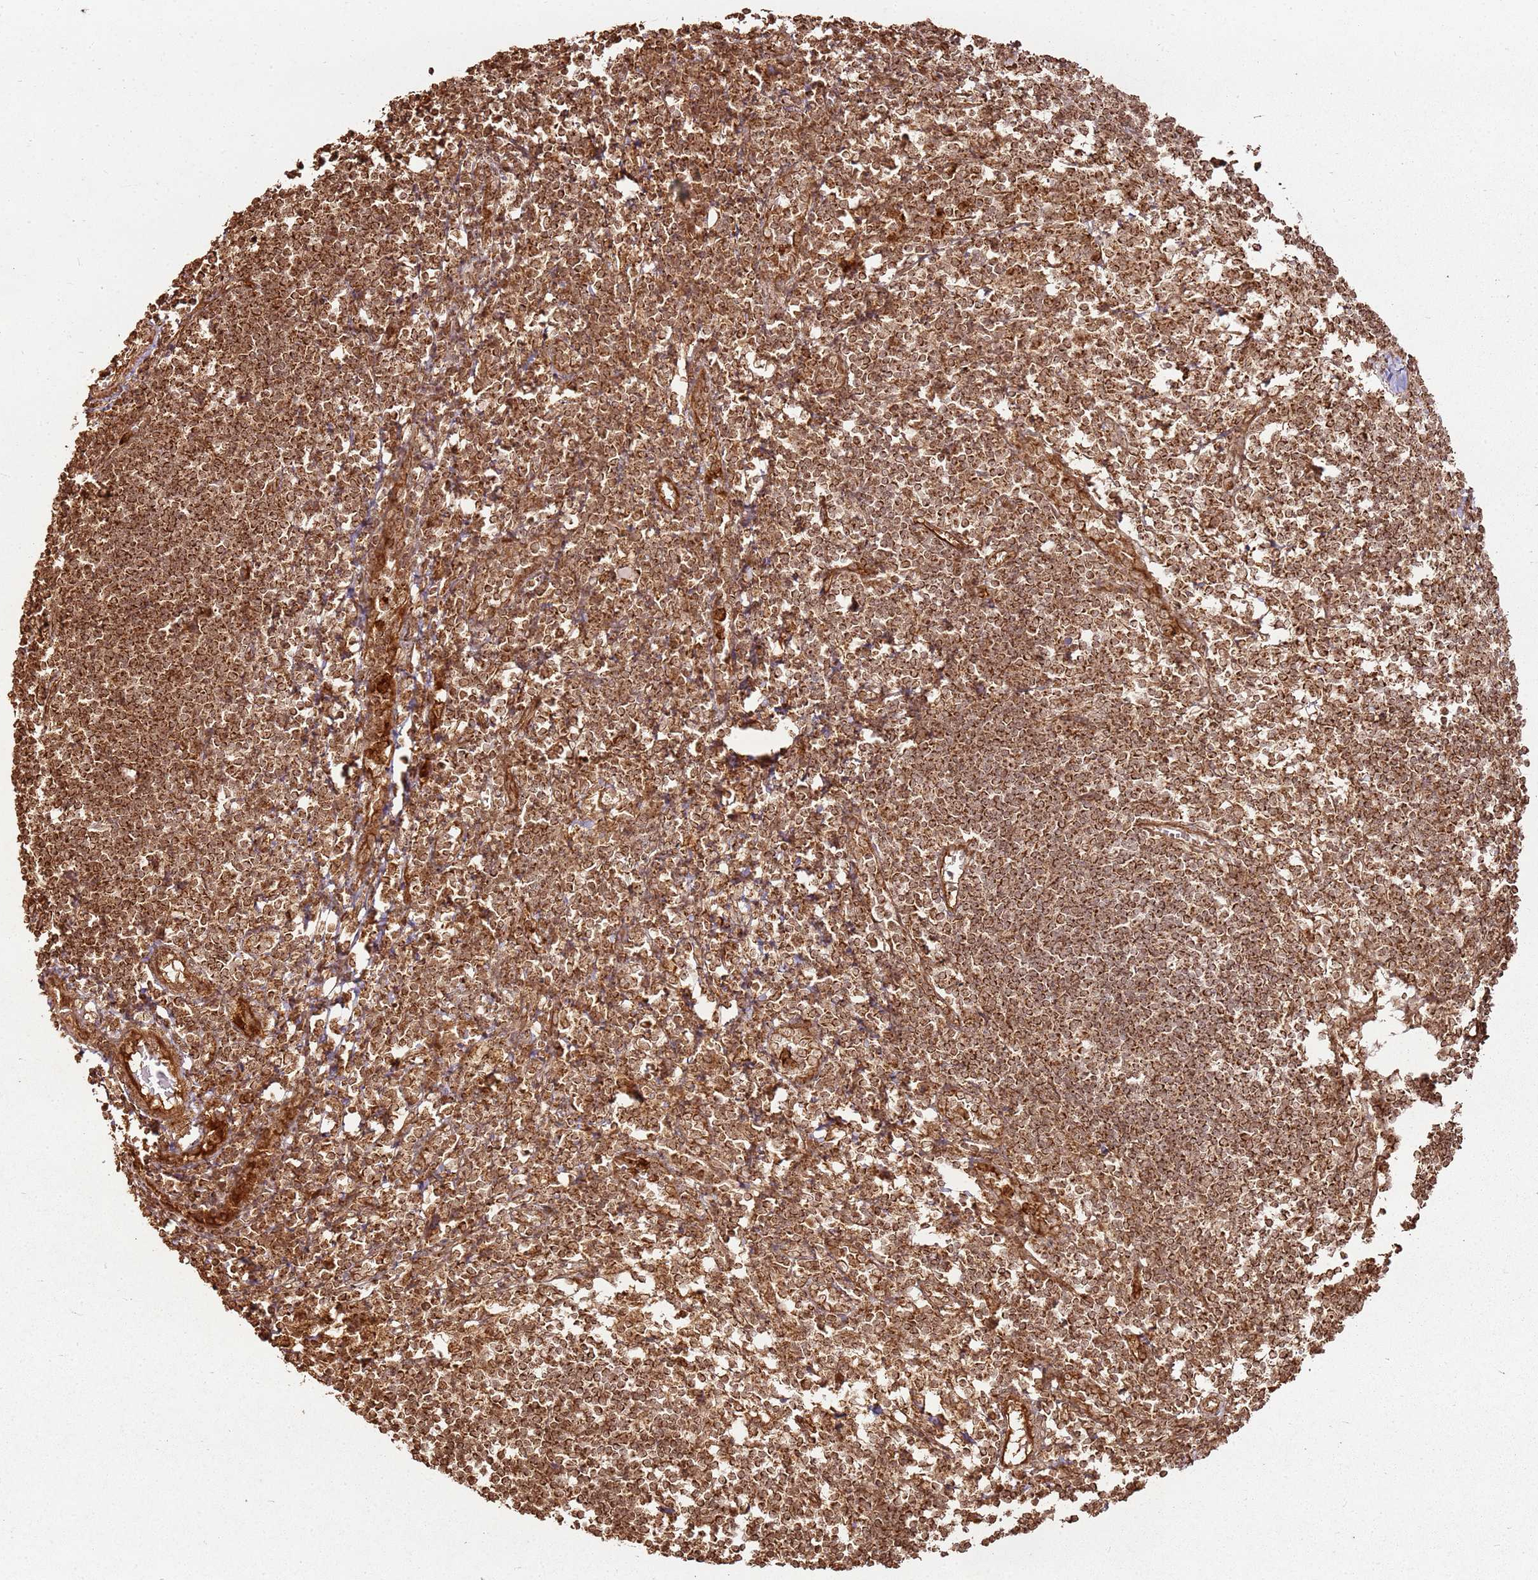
{"staining": {"intensity": "strong", "quantity": "25%-75%", "location": "cytoplasmic/membranous"}, "tissue": "lymph node", "cell_type": "Germinal center cells", "image_type": "normal", "snomed": [{"axis": "morphology", "description": "Normal tissue, NOS"}, {"axis": "morphology", "description": "Malignant melanoma, Metastatic site"}, {"axis": "topography", "description": "Lymph node"}], "caption": "Brown immunohistochemical staining in benign lymph node demonstrates strong cytoplasmic/membranous positivity in approximately 25%-75% of germinal center cells.", "gene": "MRPS6", "patient": {"sex": "male", "age": 41}}